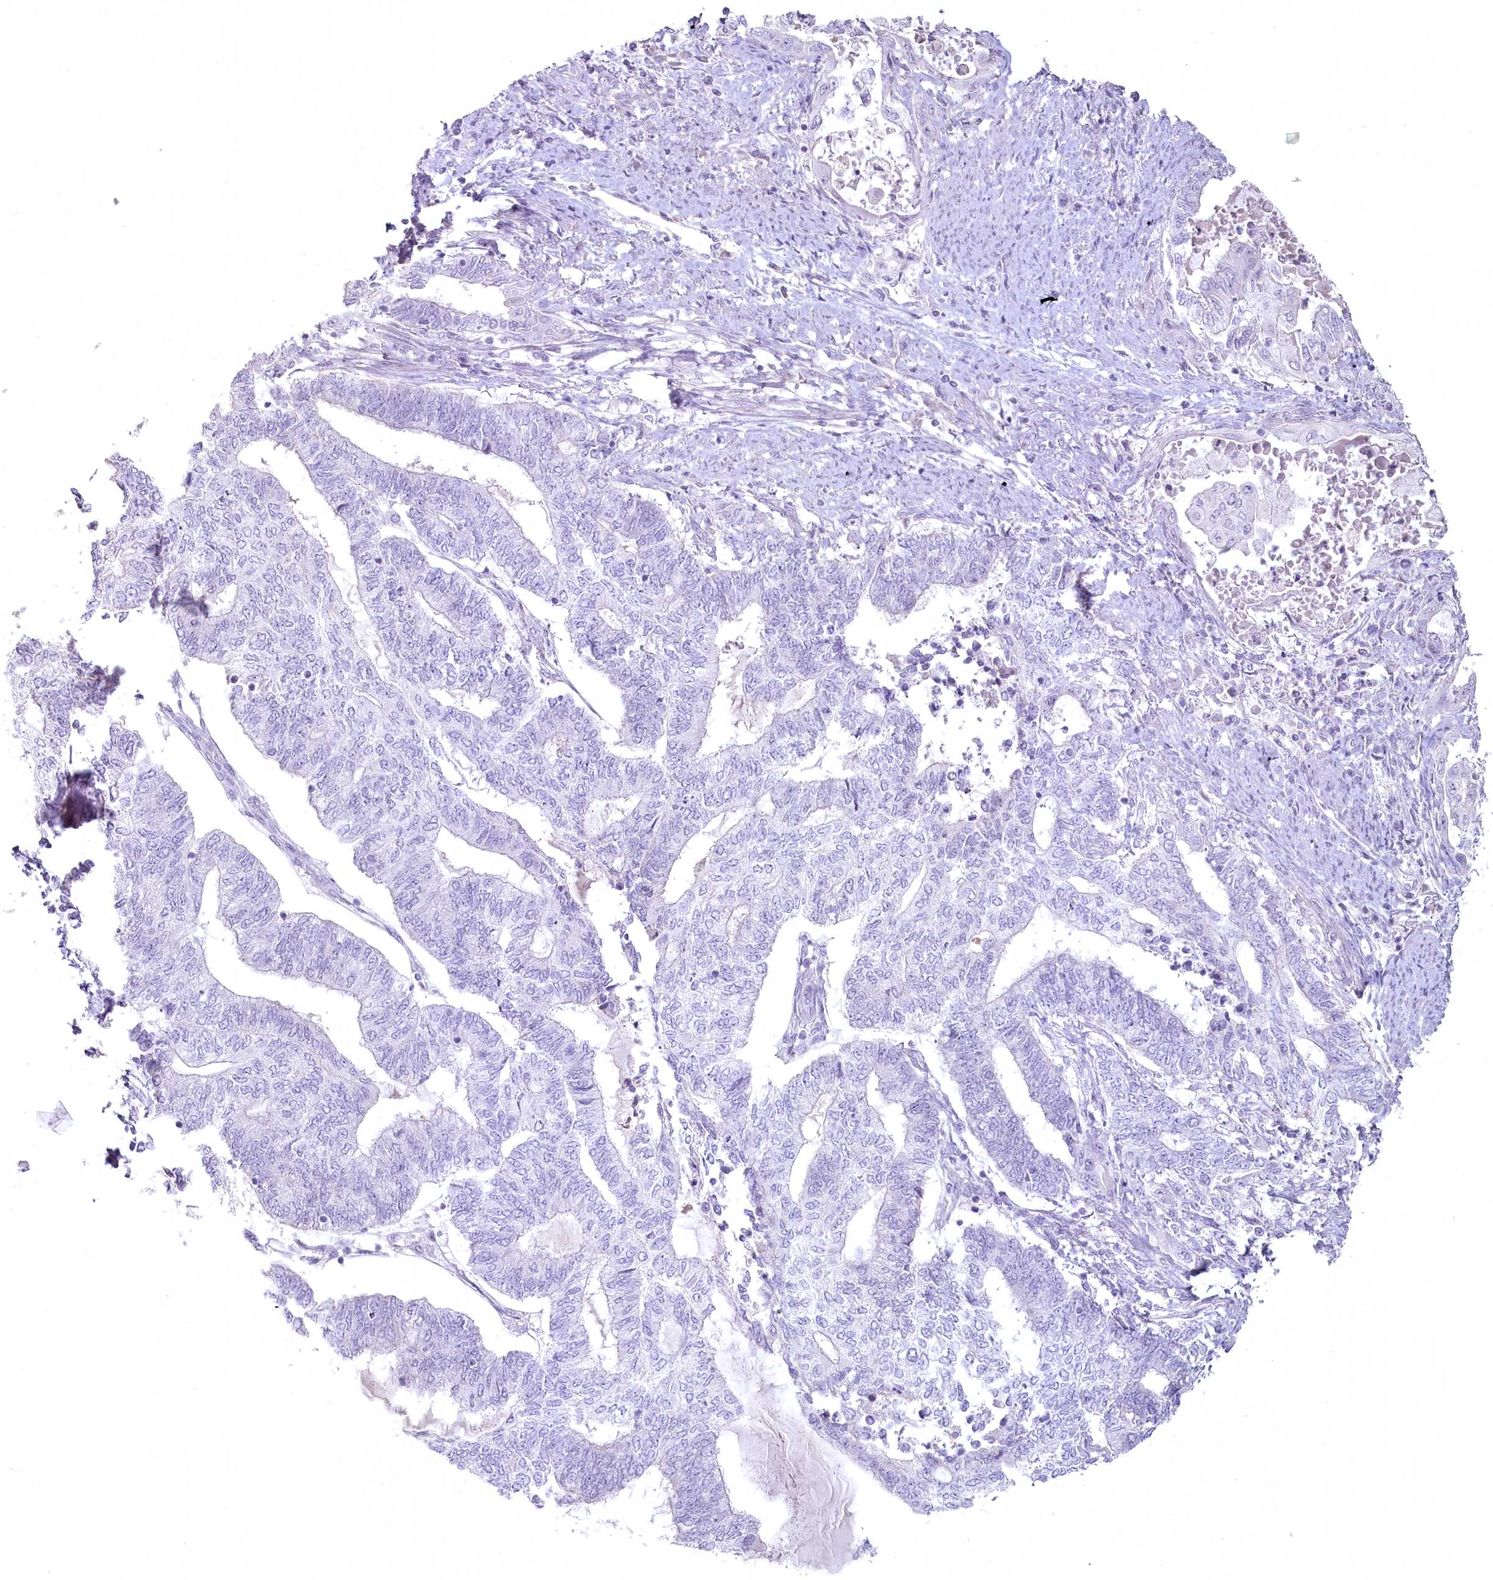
{"staining": {"intensity": "negative", "quantity": "none", "location": "none"}, "tissue": "endometrial cancer", "cell_type": "Tumor cells", "image_type": "cancer", "snomed": [{"axis": "morphology", "description": "Adenocarcinoma, NOS"}, {"axis": "topography", "description": "Uterus"}, {"axis": "topography", "description": "Endometrium"}], "caption": "This is an IHC histopathology image of endometrial adenocarcinoma. There is no staining in tumor cells.", "gene": "USP11", "patient": {"sex": "female", "age": 70}}